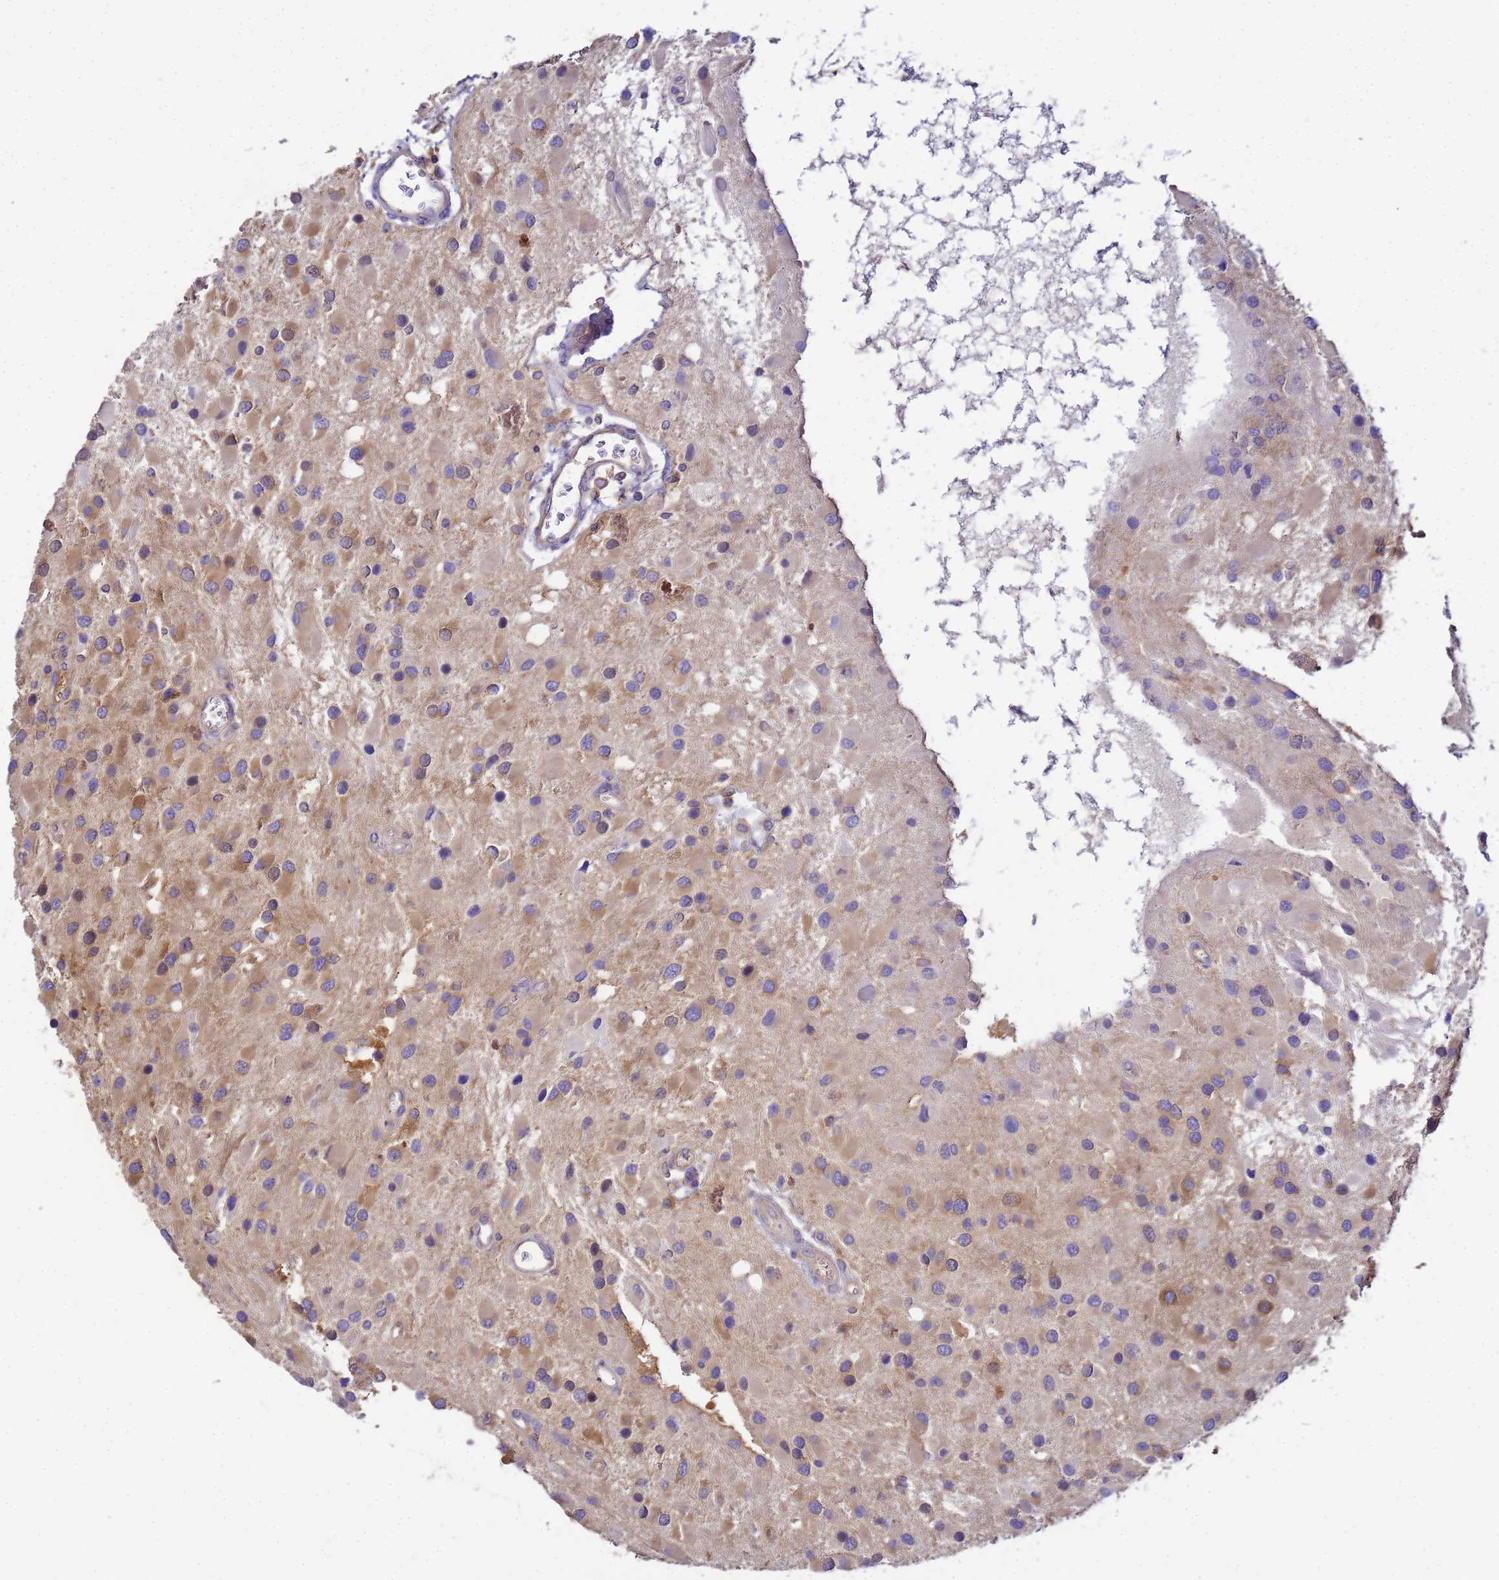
{"staining": {"intensity": "moderate", "quantity": "25%-75%", "location": "cytoplasmic/membranous"}, "tissue": "glioma", "cell_type": "Tumor cells", "image_type": "cancer", "snomed": [{"axis": "morphology", "description": "Glioma, malignant, High grade"}, {"axis": "topography", "description": "Brain"}], "caption": "Approximately 25%-75% of tumor cells in human malignant glioma (high-grade) exhibit moderate cytoplasmic/membranous protein staining as visualized by brown immunohistochemical staining.", "gene": "NARS1", "patient": {"sex": "male", "age": 53}}